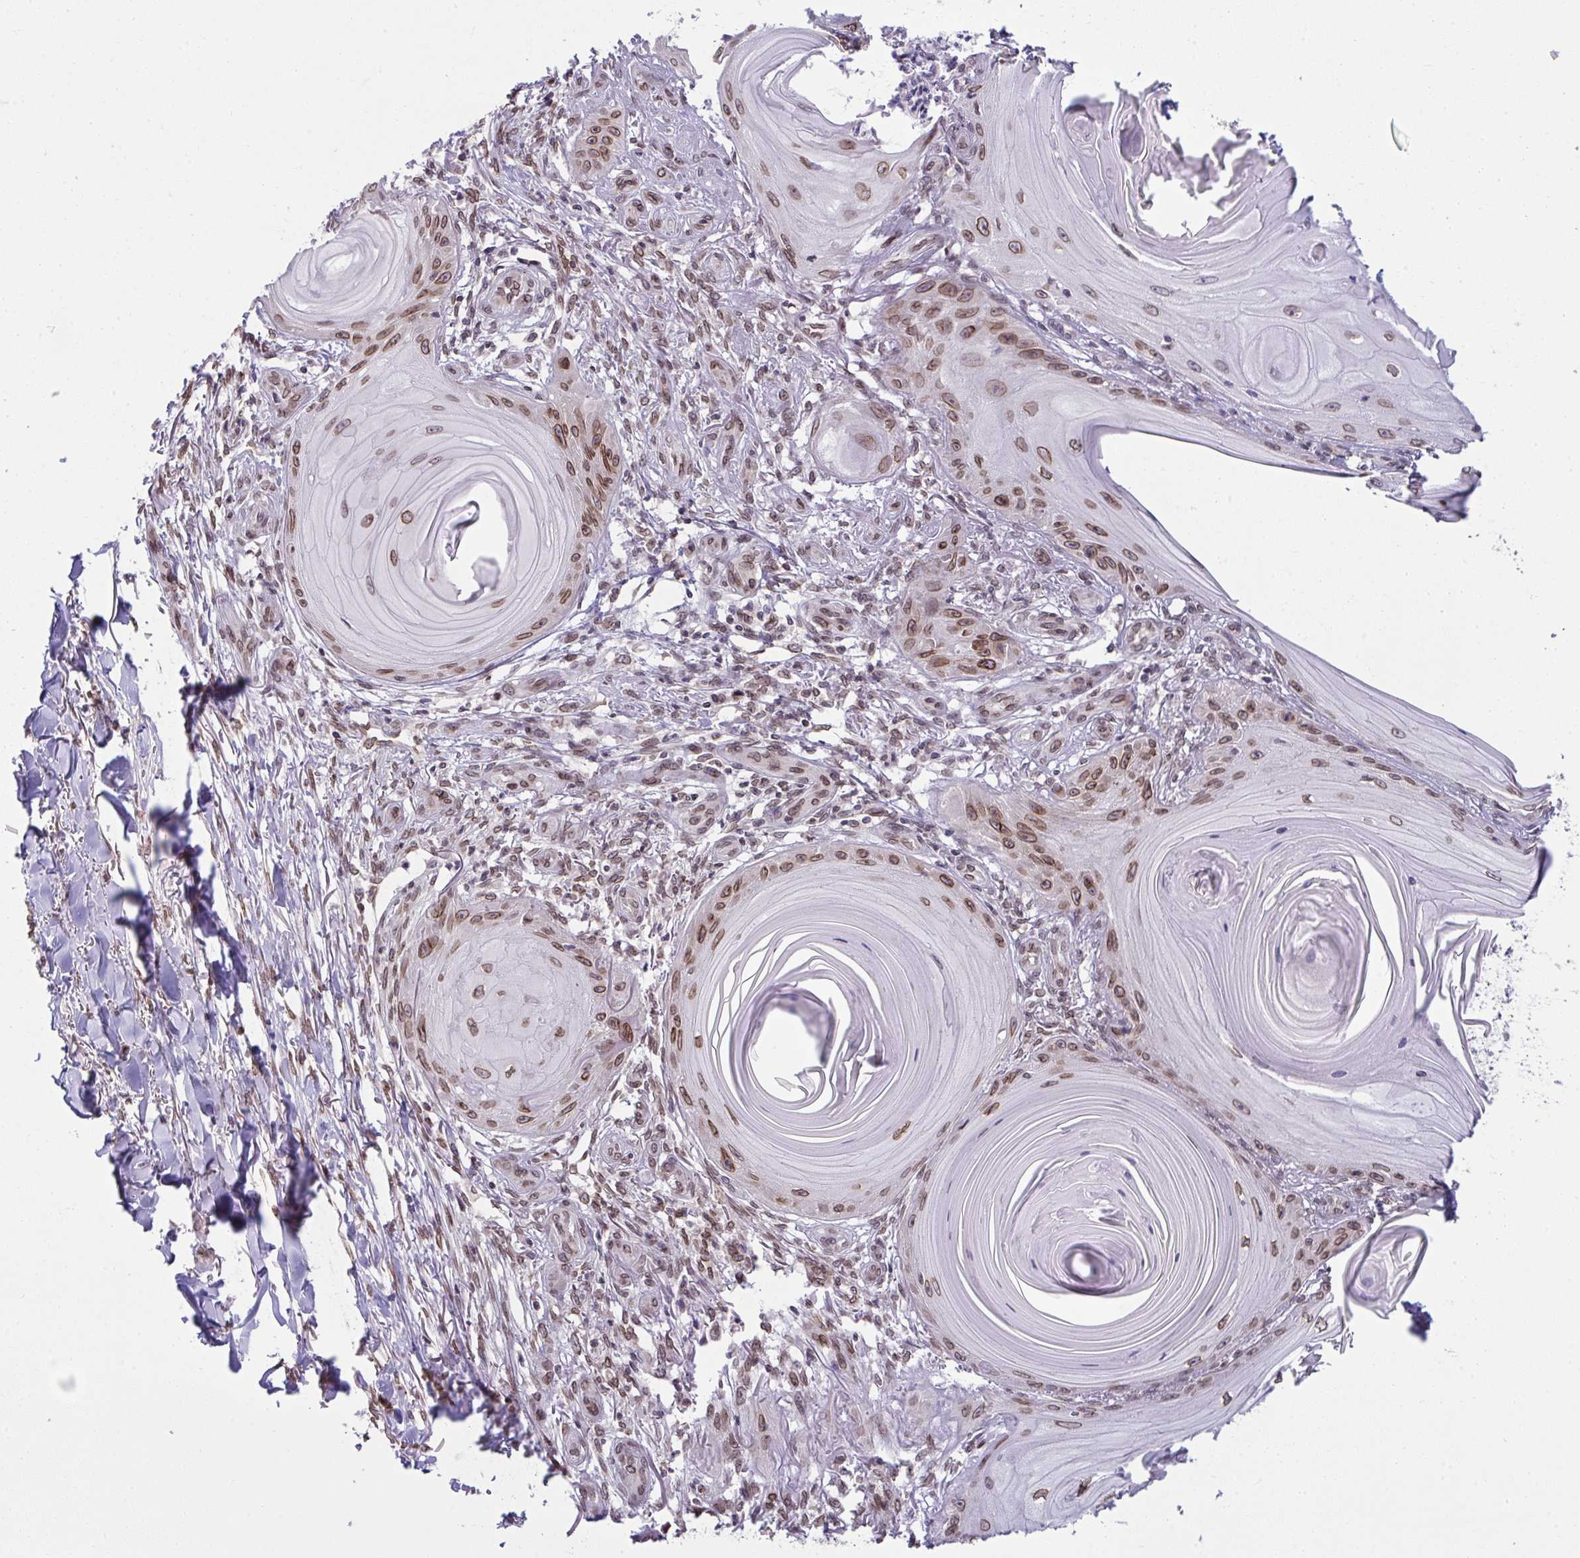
{"staining": {"intensity": "moderate", "quantity": ">75%", "location": "cytoplasmic/membranous,nuclear"}, "tissue": "skin cancer", "cell_type": "Tumor cells", "image_type": "cancer", "snomed": [{"axis": "morphology", "description": "Squamous cell carcinoma, NOS"}, {"axis": "topography", "description": "Skin"}], "caption": "About >75% of tumor cells in human skin squamous cell carcinoma demonstrate moderate cytoplasmic/membranous and nuclear protein expression as visualized by brown immunohistochemical staining.", "gene": "RANBP2", "patient": {"sex": "female", "age": 77}}